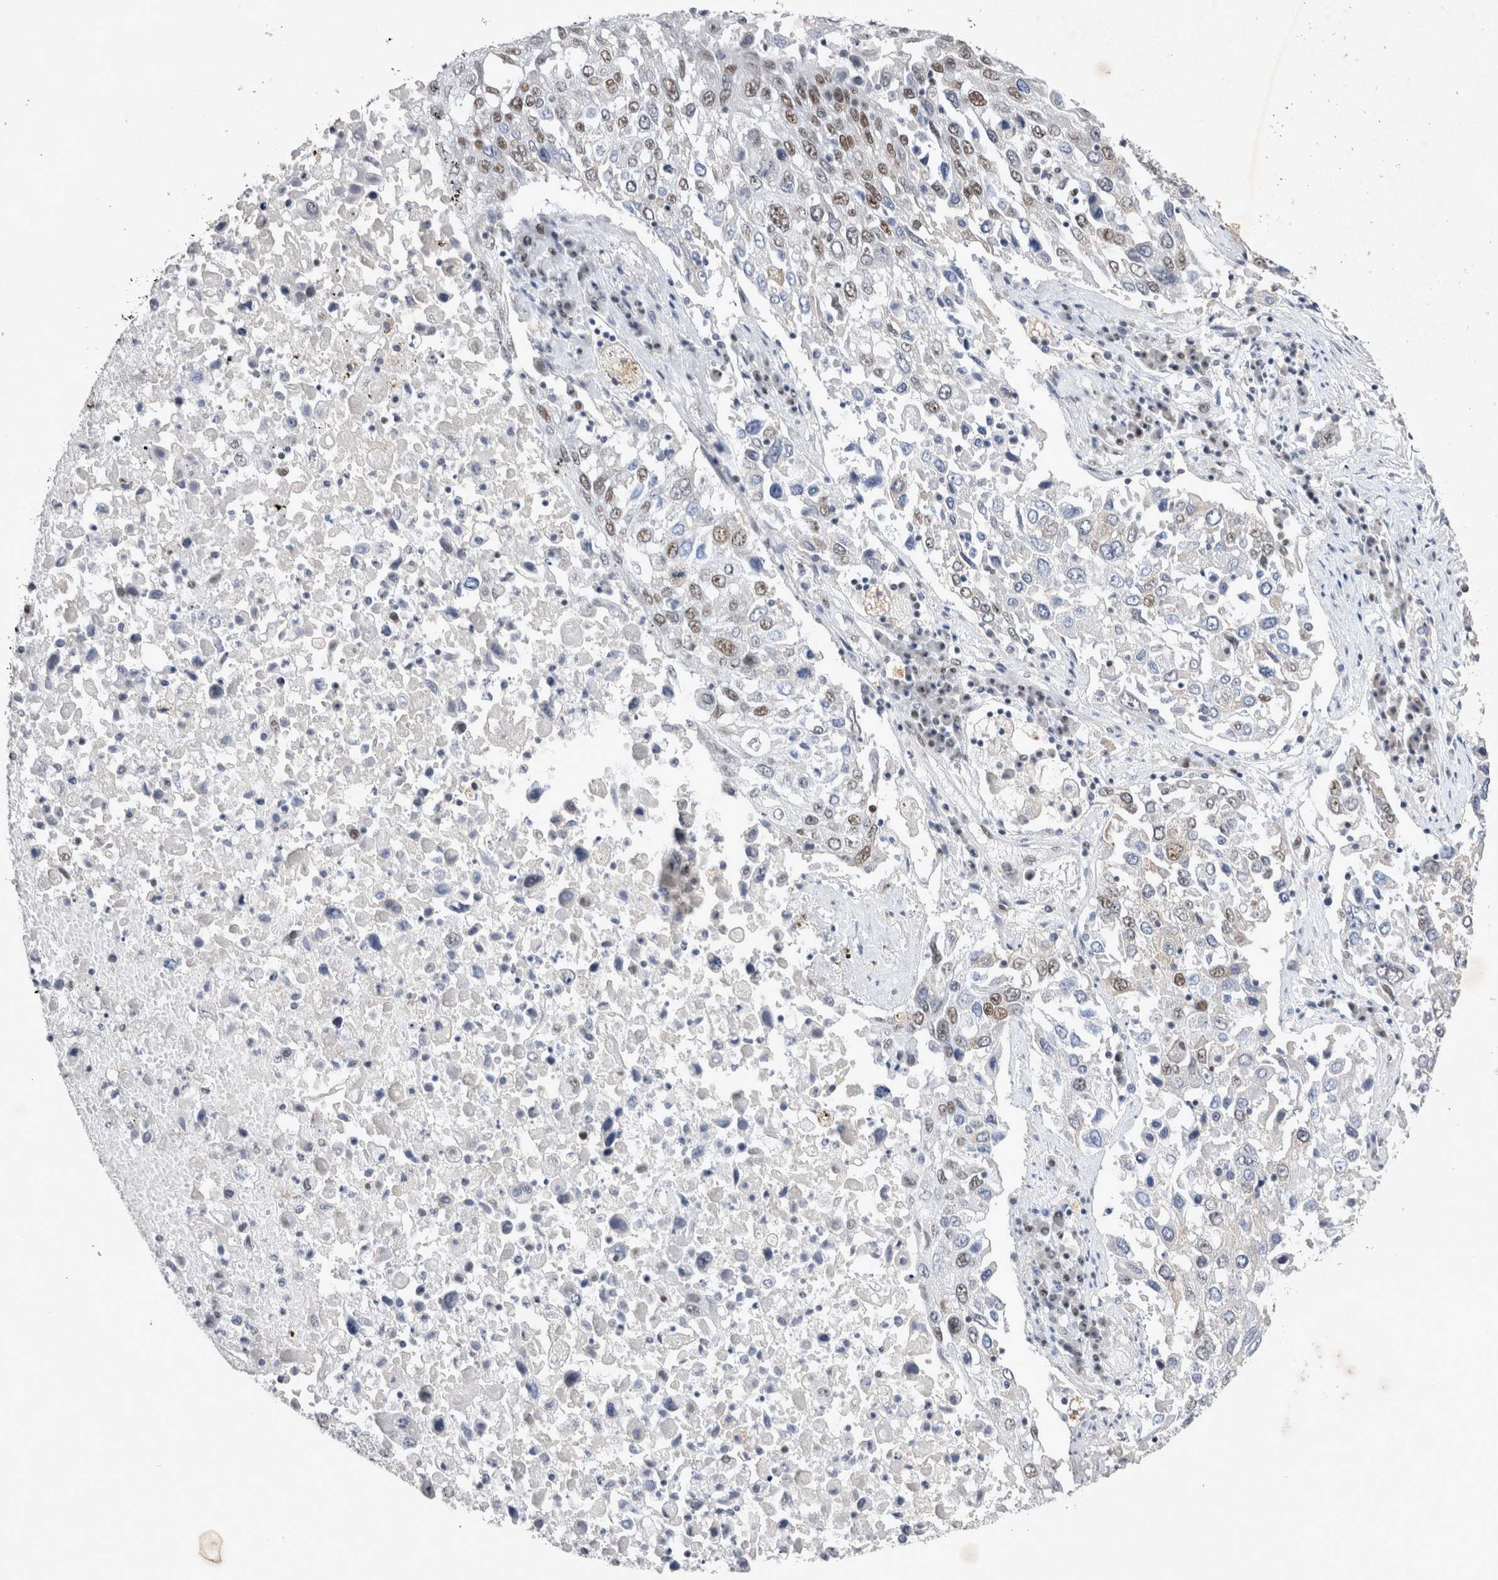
{"staining": {"intensity": "moderate", "quantity": "25%-75%", "location": "nuclear"}, "tissue": "lung cancer", "cell_type": "Tumor cells", "image_type": "cancer", "snomed": [{"axis": "morphology", "description": "Squamous cell carcinoma, NOS"}, {"axis": "topography", "description": "Lung"}], "caption": "The immunohistochemical stain highlights moderate nuclear expression in tumor cells of lung cancer (squamous cell carcinoma) tissue.", "gene": "RBM6", "patient": {"sex": "male", "age": 65}}